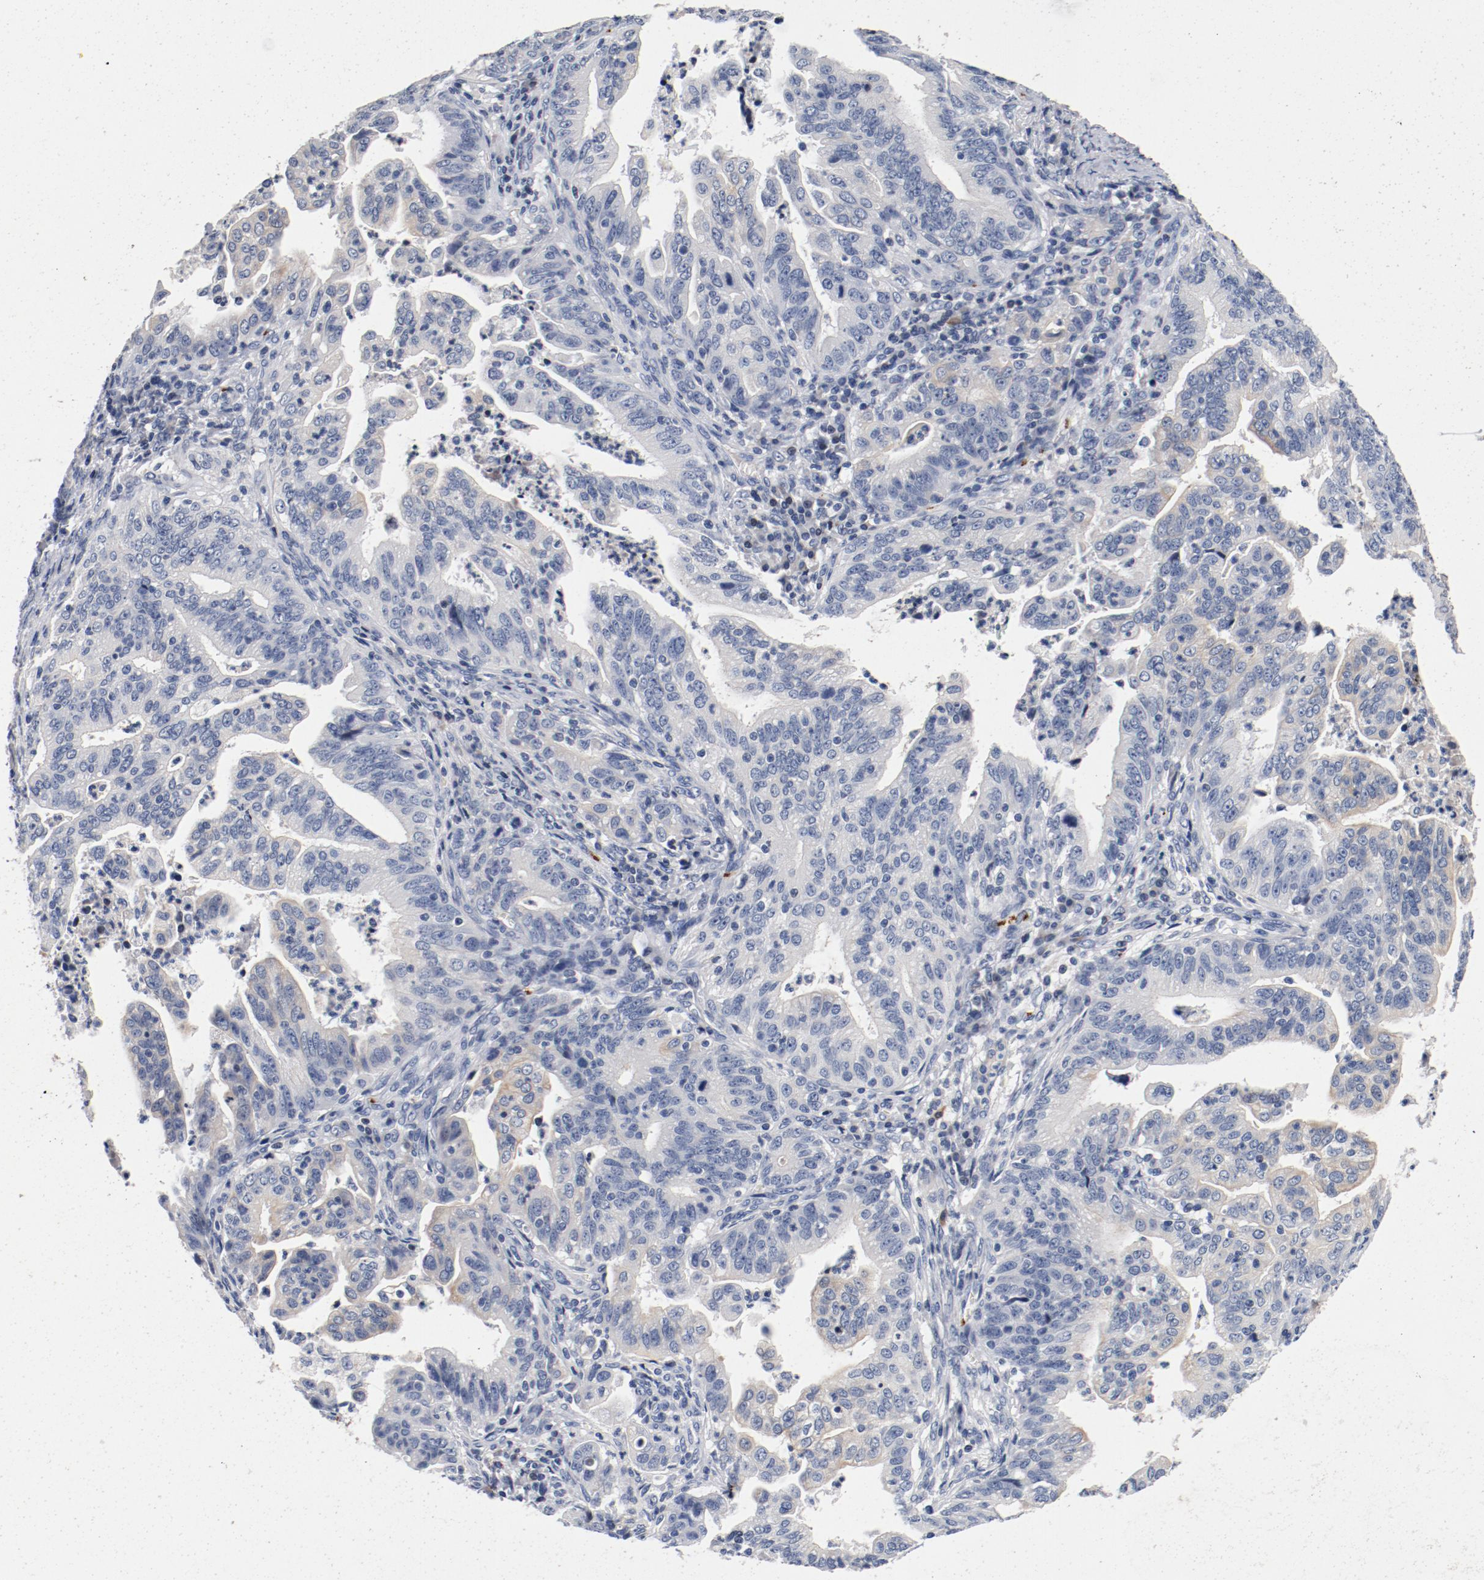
{"staining": {"intensity": "weak", "quantity": "<25%", "location": "cytoplasmic/membranous"}, "tissue": "stomach cancer", "cell_type": "Tumor cells", "image_type": "cancer", "snomed": [{"axis": "morphology", "description": "Adenocarcinoma, NOS"}, {"axis": "topography", "description": "Stomach, upper"}], "caption": "There is no significant staining in tumor cells of stomach adenocarcinoma. The staining was performed using DAB to visualize the protein expression in brown, while the nuclei were stained in blue with hematoxylin (Magnification: 20x).", "gene": "PIM1", "patient": {"sex": "female", "age": 50}}